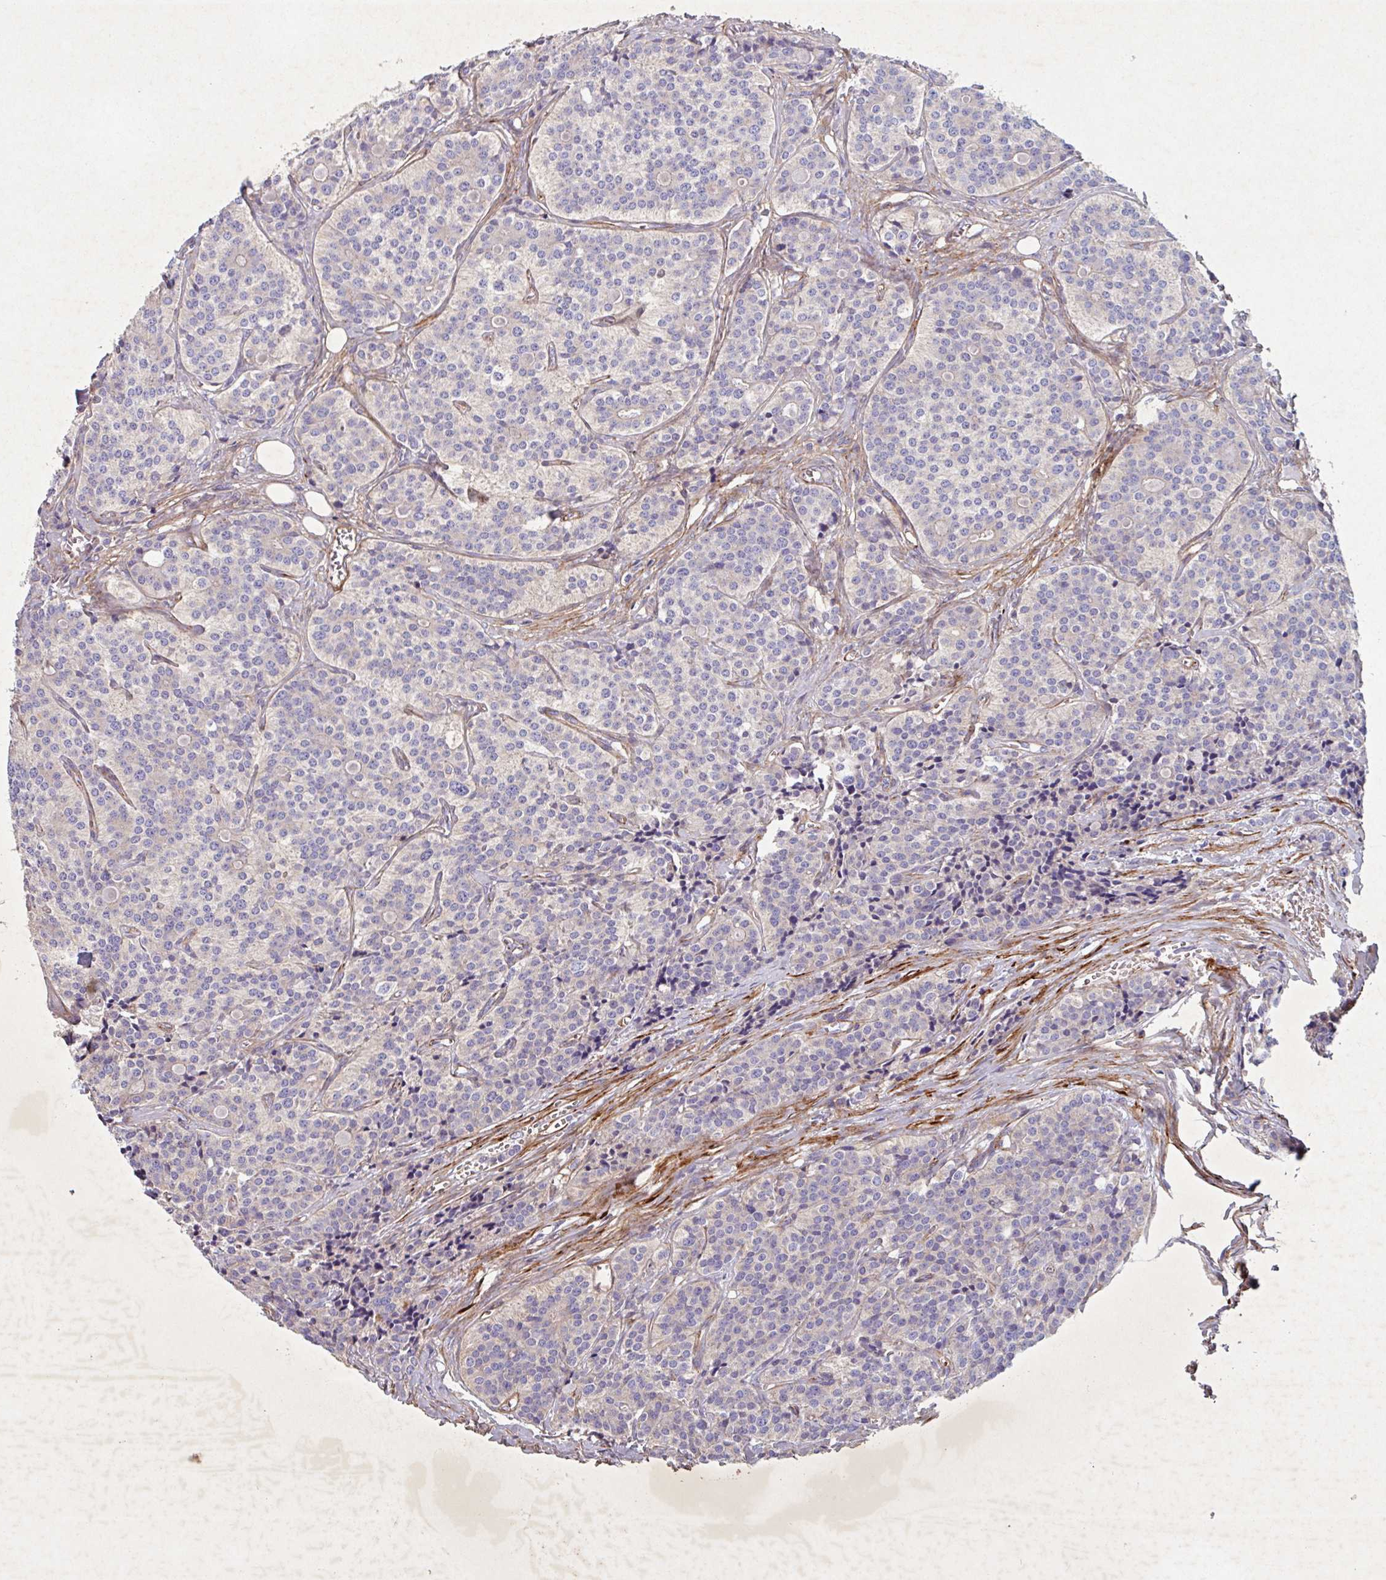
{"staining": {"intensity": "negative", "quantity": "none", "location": "none"}, "tissue": "carcinoid", "cell_type": "Tumor cells", "image_type": "cancer", "snomed": [{"axis": "morphology", "description": "Carcinoid, malignant, NOS"}, {"axis": "topography", "description": "Small intestine"}], "caption": "Immunohistochemical staining of malignant carcinoid shows no significant expression in tumor cells.", "gene": "ATP2C2", "patient": {"sex": "male", "age": 63}}